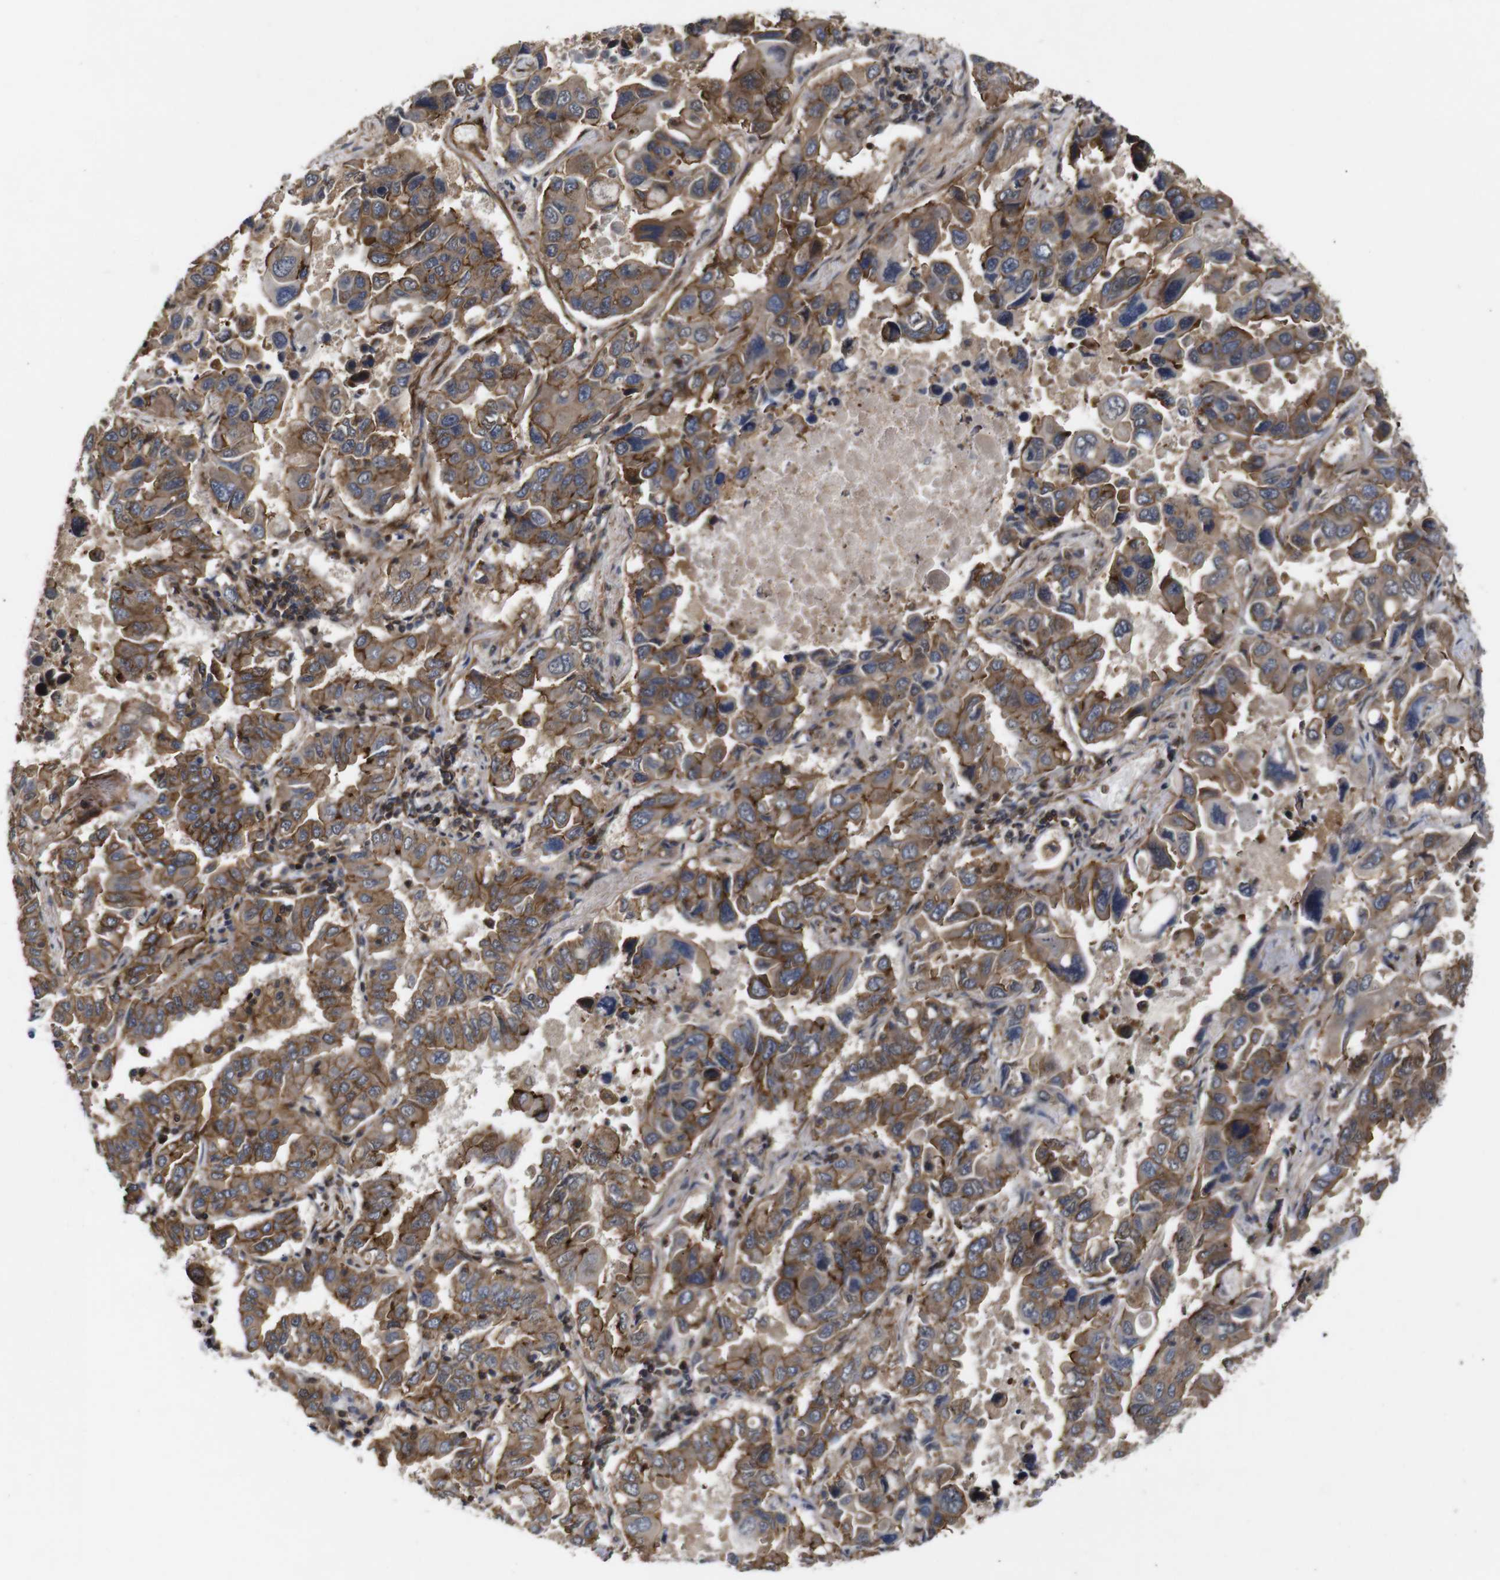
{"staining": {"intensity": "moderate", "quantity": ">75%", "location": "cytoplasmic/membranous"}, "tissue": "lung cancer", "cell_type": "Tumor cells", "image_type": "cancer", "snomed": [{"axis": "morphology", "description": "Adenocarcinoma, NOS"}, {"axis": "topography", "description": "Lung"}], "caption": "Brown immunohistochemical staining in lung cancer (adenocarcinoma) reveals moderate cytoplasmic/membranous staining in about >75% of tumor cells. Nuclei are stained in blue.", "gene": "NANOS1", "patient": {"sex": "male", "age": 64}}